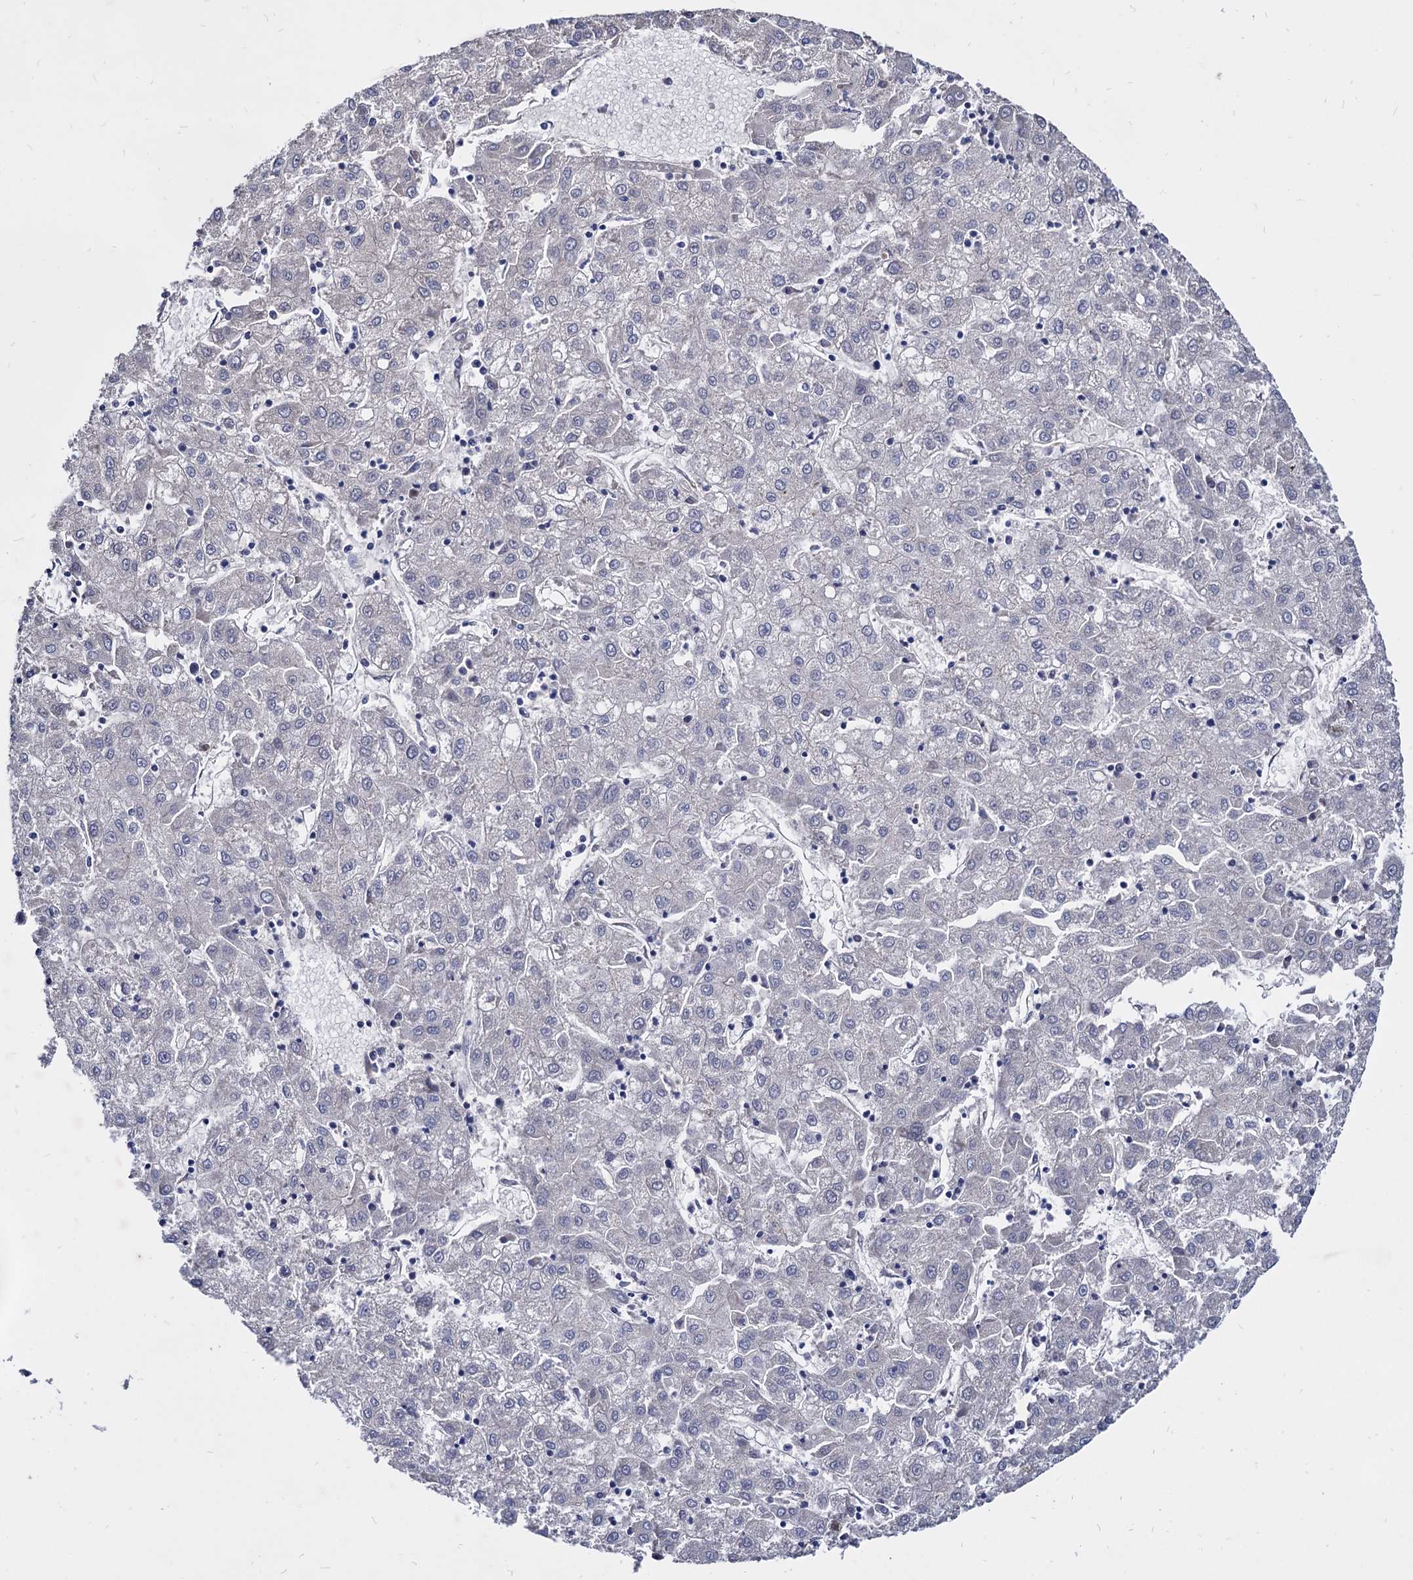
{"staining": {"intensity": "negative", "quantity": "none", "location": "none"}, "tissue": "liver cancer", "cell_type": "Tumor cells", "image_type": "cancer", "snomed": [{"axis": "morphology", "description": "Carcinoma, Hepatocellular, NOS"}, {"axis": "topography", "description": "Liver"}], "caption": "A photomicrograph of human liver hepatocellular carcinoma is negative for staining in tumor cells.", "gene": "ESD", "patient": {"sex": "male", "age": 72}}